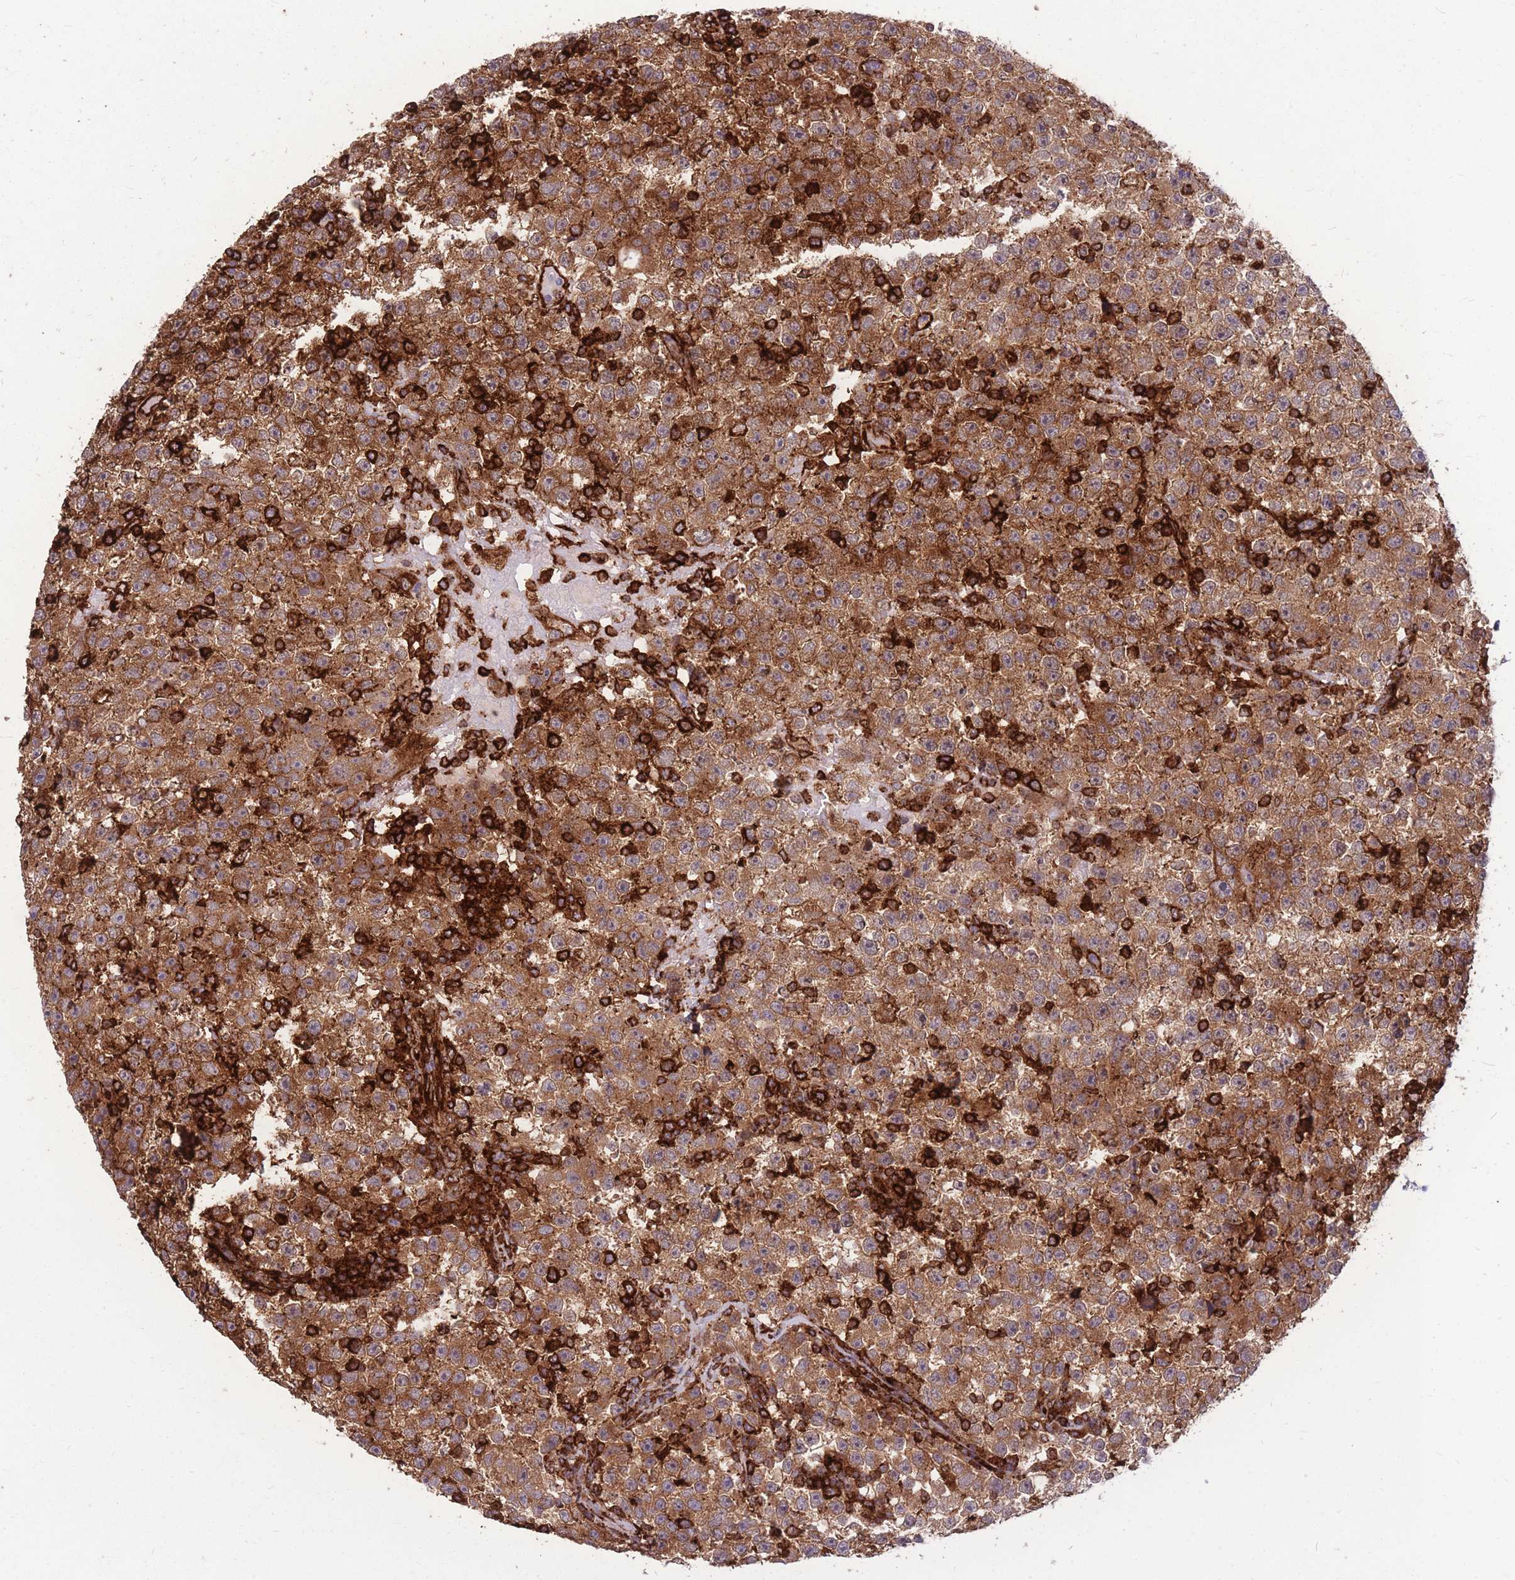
{"staining": {"intensity": "strong", "quantity": ">75%", "location": "cytoplasmic/membranous"}, "tissue": "testis cancer", "cell_type": "Tumor cells", "image_type": "cancer", "snomed": [{"axis": "morphology", "description": "Seminoma, NOS"}, {"axis": "topography", "description": "Testis"}], "caption": "Testis cancer (seminoma) tissue displays strong cytoplasmic/membranous positivity in about >75% of tumor cells, visualized by immunohistochemistry.", "gene": "TCF20", "patient": {"sex": "male", "age": 22}}